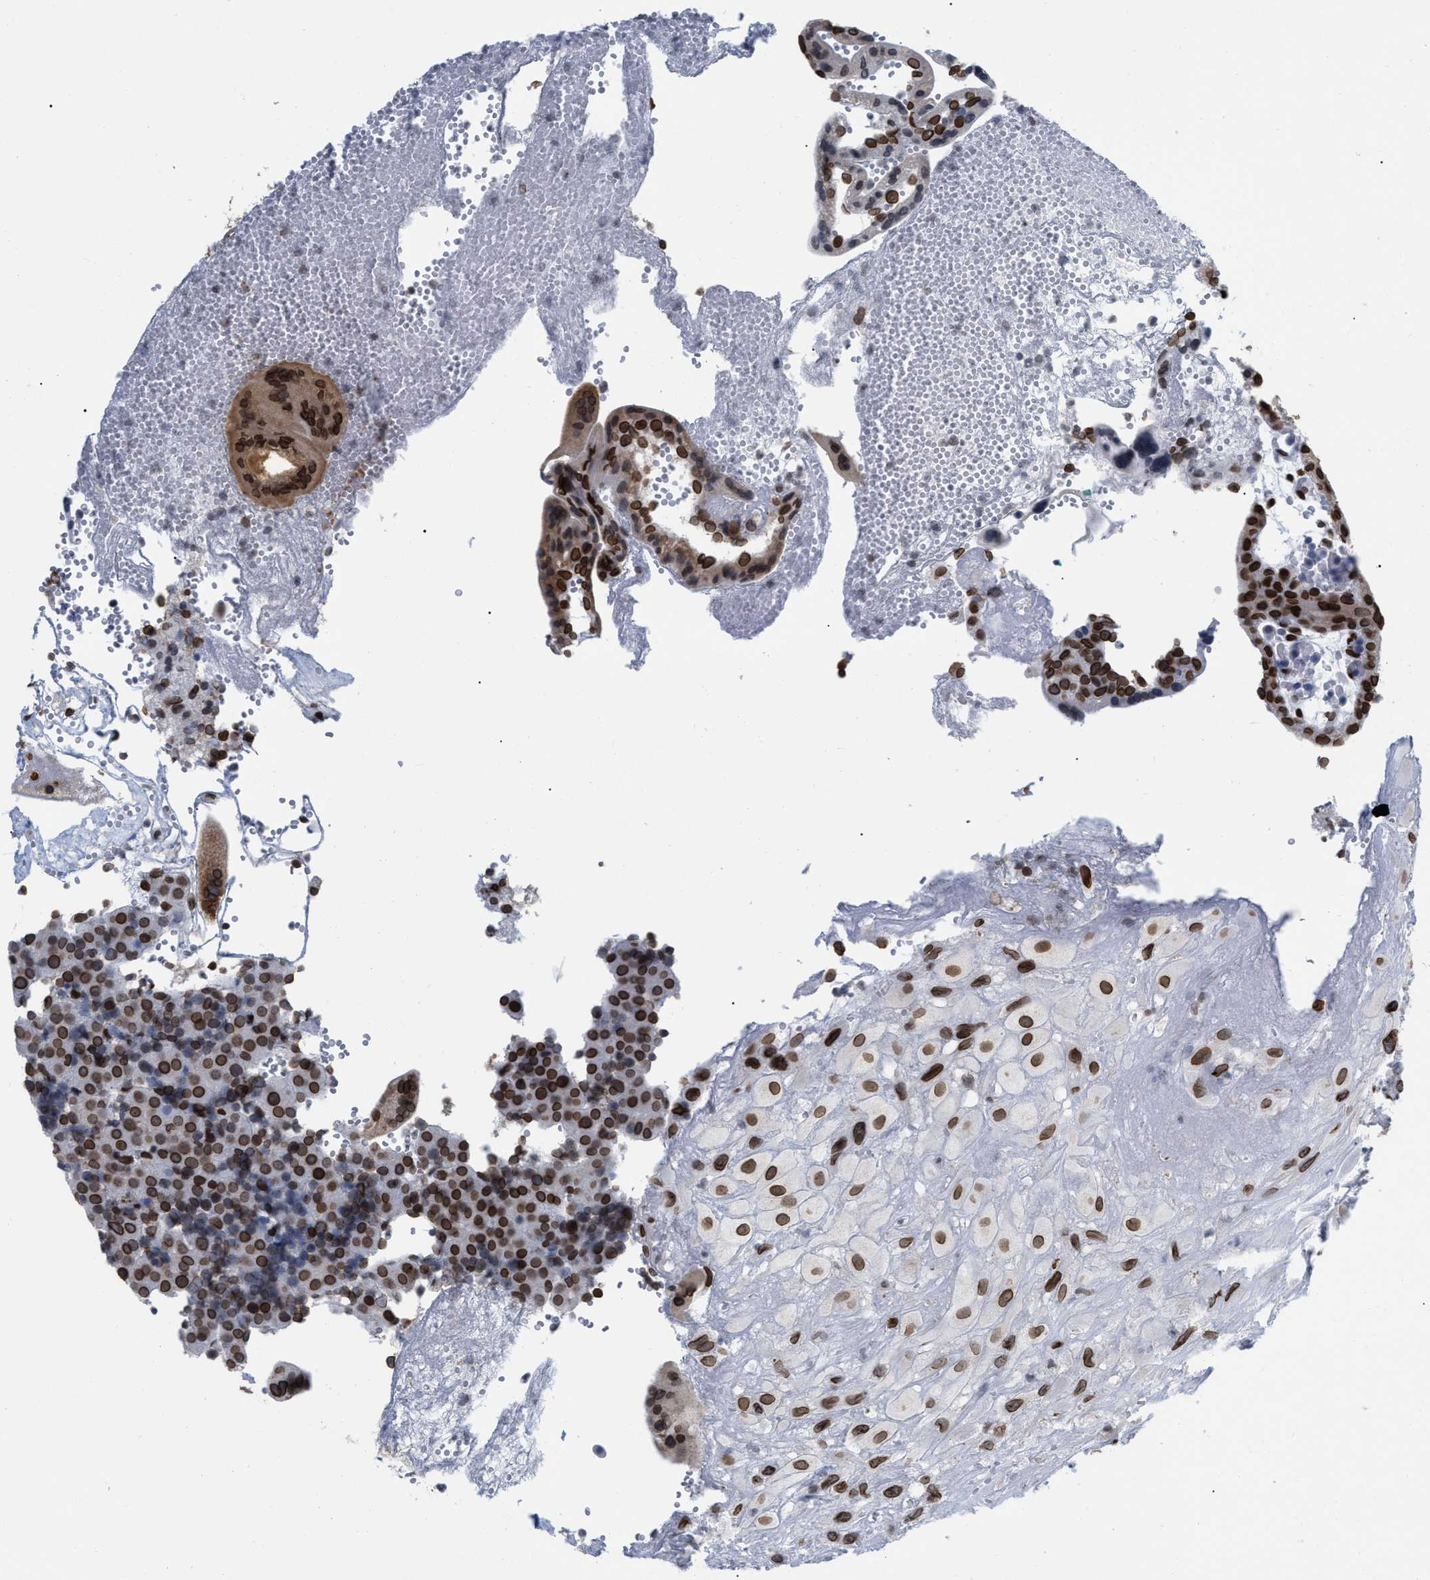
{"staining": {"intensity": "strong", "quantity": ">75%", "location": "cytoplasmic/membranous,nuclear"}, "tissue": "placenta", "cell_type": "Decidual cells", "image_type": "normal", "snomed": [{"axis": "morphology", "description": "Normal tissue, NOS"}, {"axis": "topography", "description": "Placenta"}], "caption": "DAB immunohistochemical staining of benign human placenta shows strong cytoplasmic/membranous,nuclear protein positivity in approximately >75% of decidual cells.", "gene": "TPR", "patient": {"sex": "female", "age": 18}}